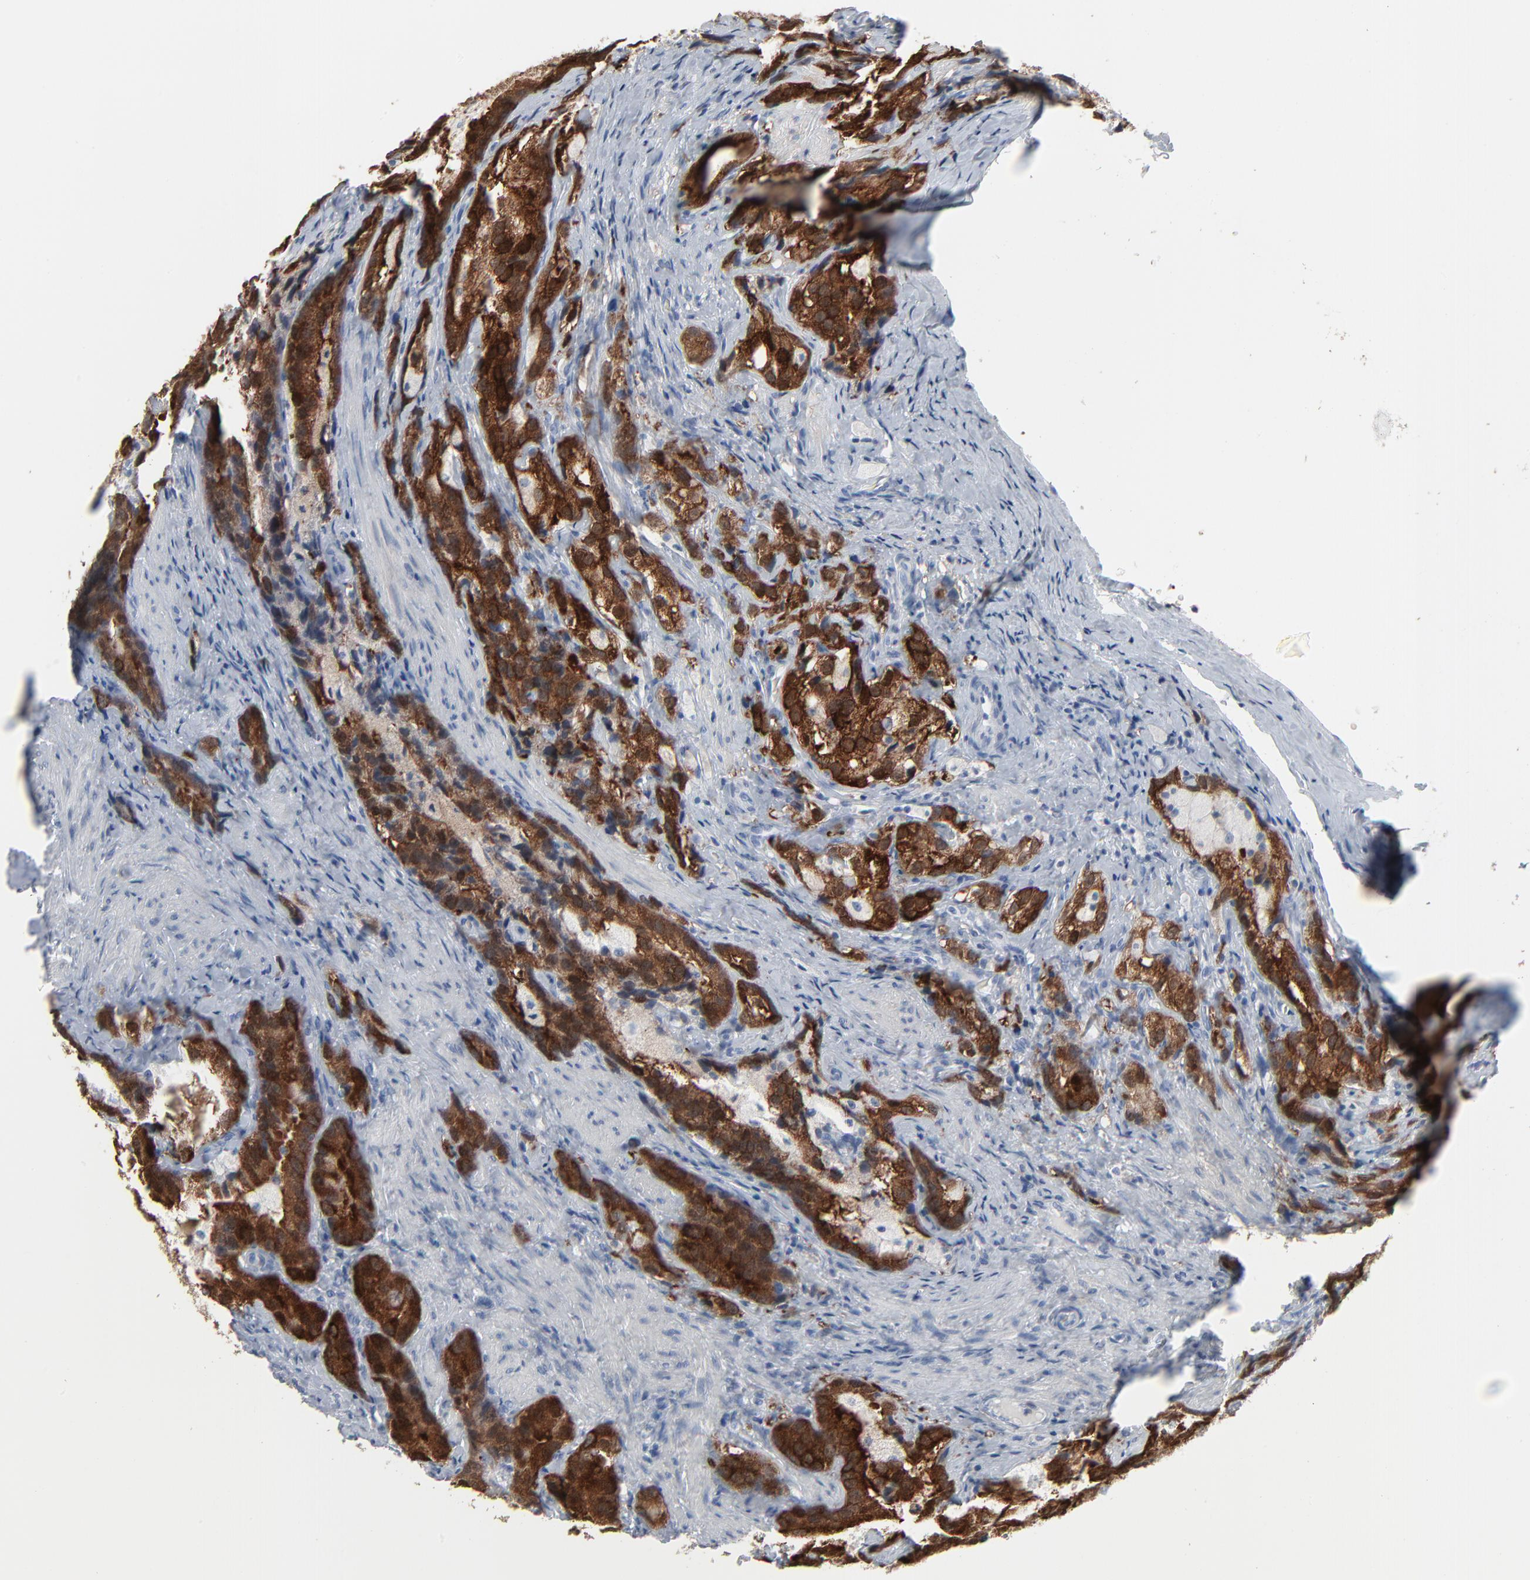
{"staining": {"intensity": "strong", "quantity": ">75%", "location": "cytoplasmic/membranous"}, "tissue": "prostate cancer", "cell_type": "Tumor cells", "image_type": "cancer", "snomed": [{"axis": "morphology", "description": "Adenocarcinoma, High grade"}, {"axis": "topography", "description": "Prostate"}], "caption": "Protein expression analysis of human adenocarcinoma (high-grade) (prostate) reveals strong cytoplasmic/membranous staining in about >75% of tumor cells. The staining was performed using DAB, with brown indicating positive protein expression. Nuclei are stained blue with hematoxylin.", "gene": "PHGDH", "patient": {"sex": "male", "age": 63}}